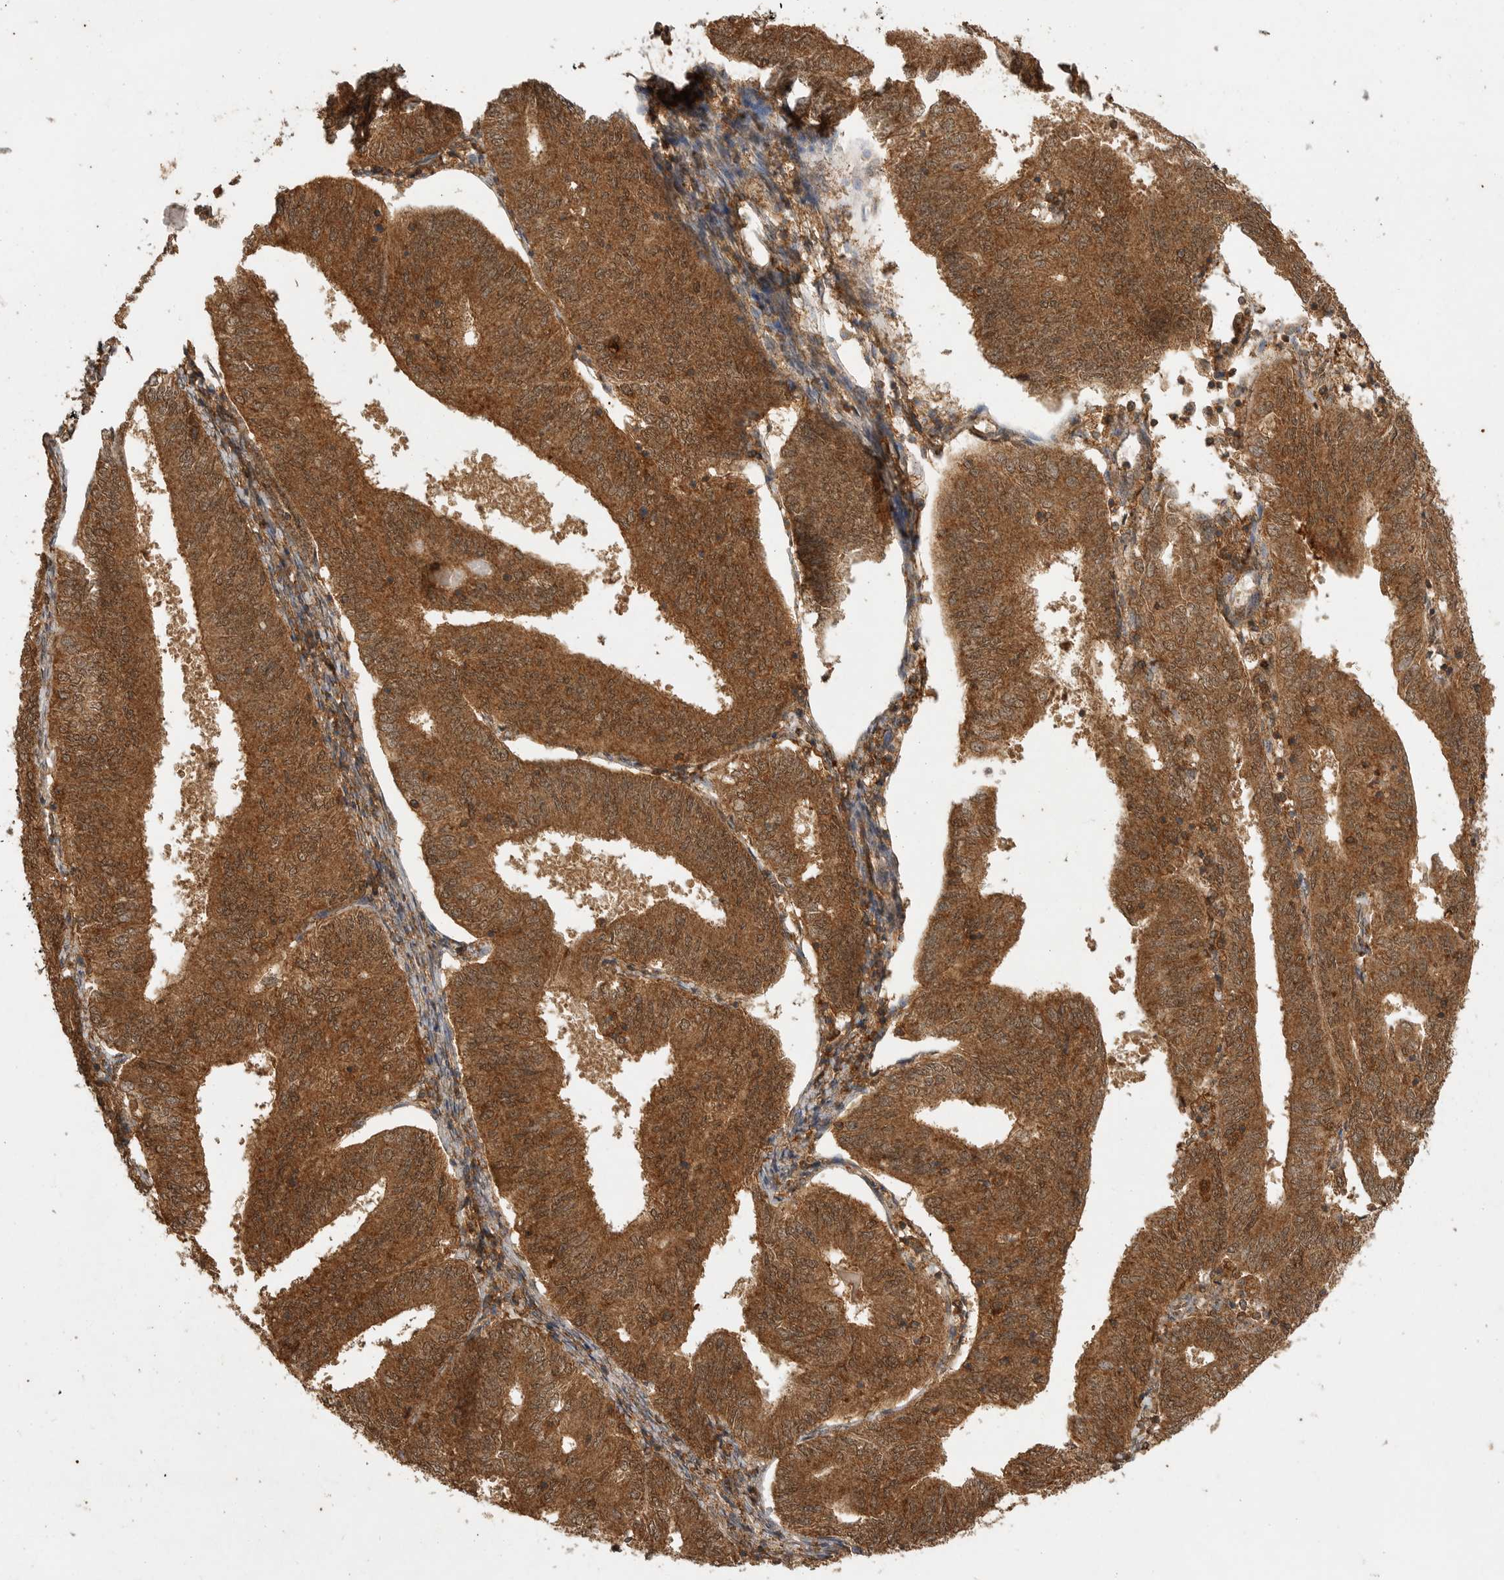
{"staining": {"intensity": "moderate", "quantity": ">75%", "location": "cytoplasmic/membranous,nuclear"}, "tissue": "endometrial cancer", "cell_type": "Tumor cells", "image_type": "cancer", "snomed": [{"axis": "morphology", "description": "Adenocarcinoma, NOS"}, {"axis": "topography", "description": "Endometrium"}], "caption": "Immunohistochemistry (IHC) photomicrograph of neoplastic tissue: endometrial adenocarcinoma stained using IHC displays medium levels of moderate protein expression localized specifically in the cytoplasmic/membranous and nuclear of tumor cells, appearing as a cytoplasmic/membranous and nuclear brown color.", "gene": "ICOSLG", "patient": {"sex": "female", "age": 58}}